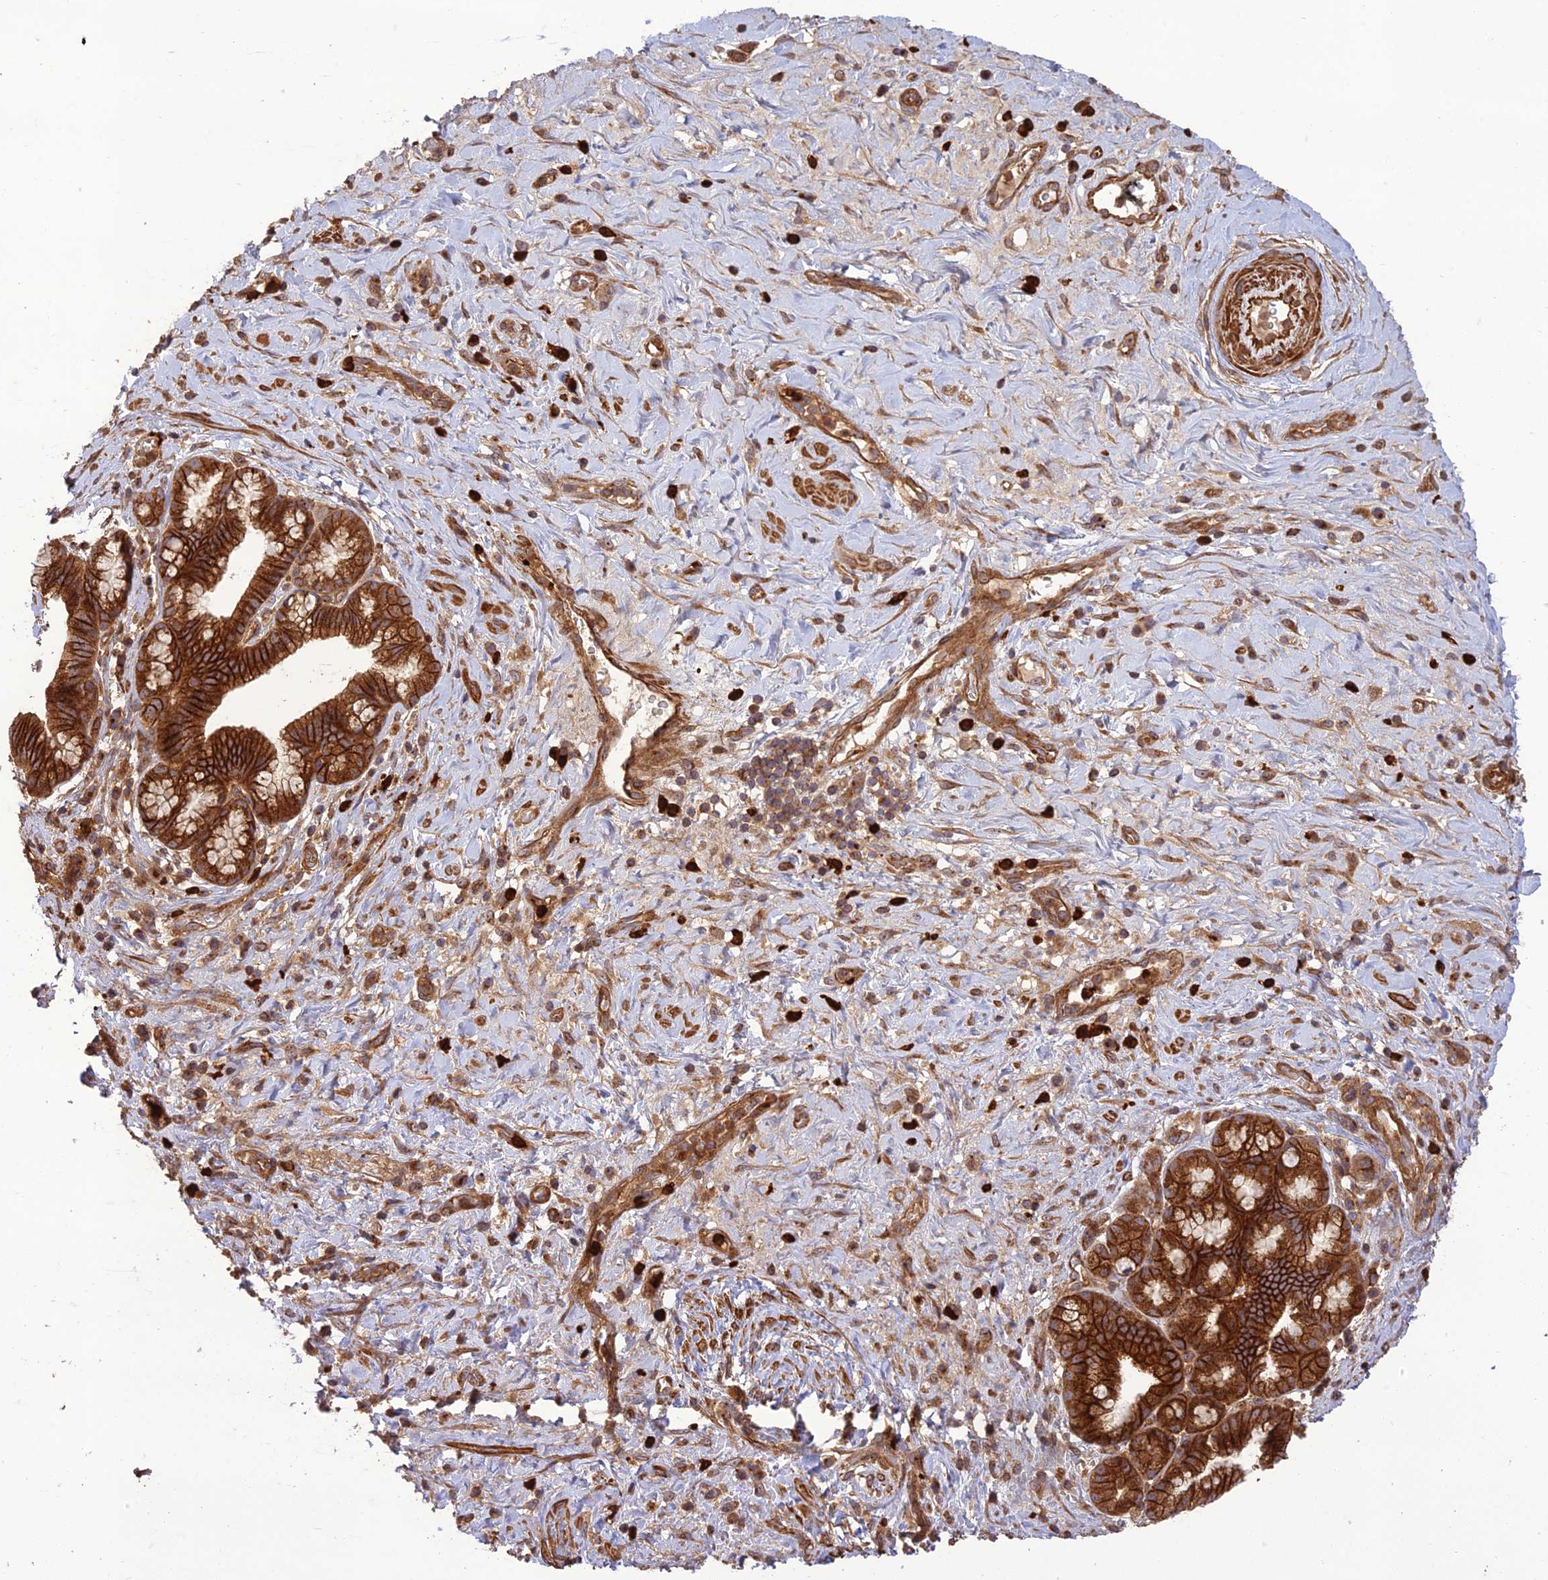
{"staining": {"intensity": "strong", "quantity": ">75%", "location": "cytoplasmic/membranous"}, "tissue": "pancreatic cancer", "cell_type": "Tumor cells", "image_type": "cancer", "snomed": [{"axis": "morphology", "description": "Adenocarcinoma, NOS"}, {"axis": "topography", "description": "Pancreas"}], "caption": "Protein analysis of pancreatic cancer (adenocarcinoma) tissue exhibits strong cytoplasmic/membranous positivity in about >75% of tumor cells.", "gene": "TMEM131L", "patient": {"sex": "male", "age": 72}}